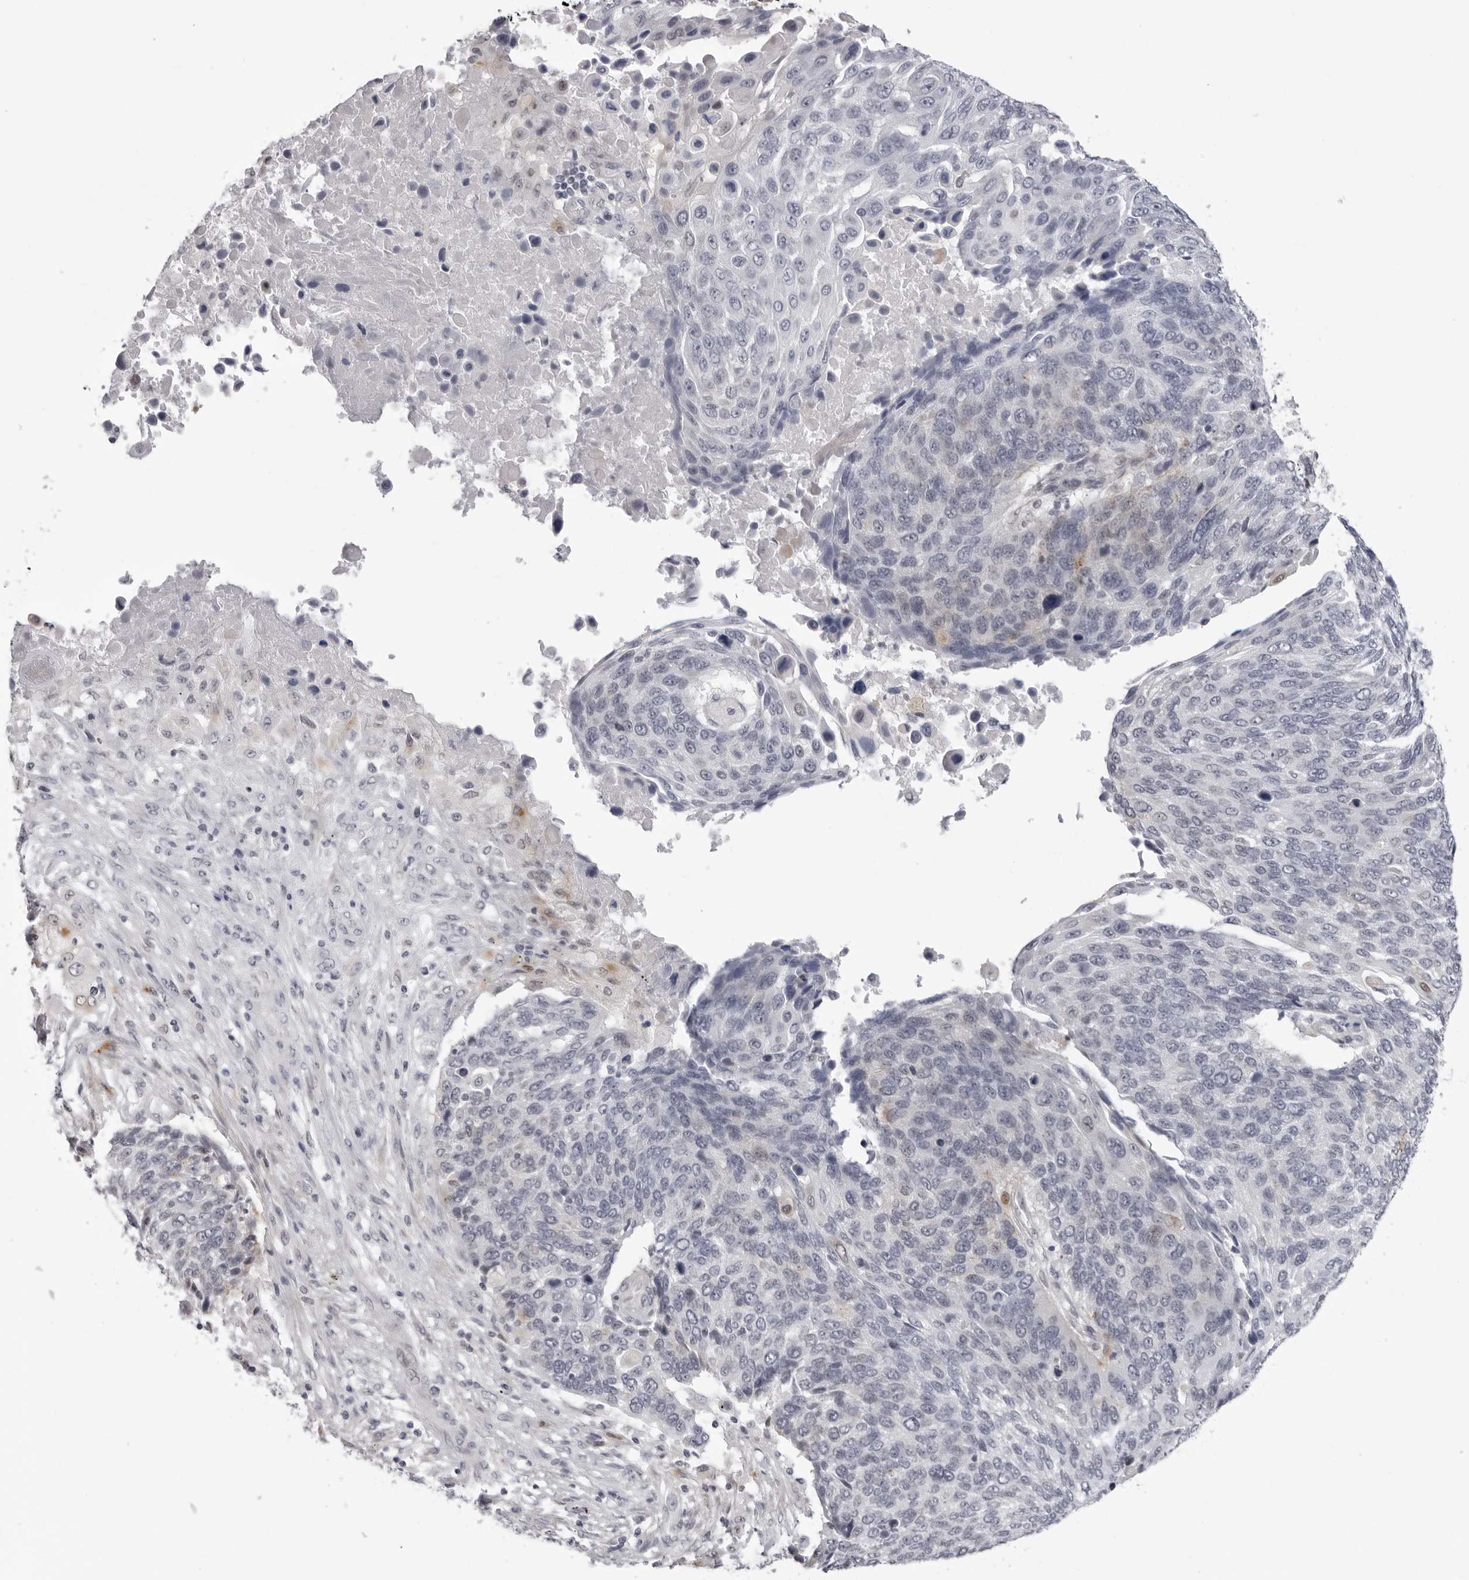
{"staining": {"intensity": "negative", "quantity": "none", "location": "none"}, "tissue": "lung cancer", "cell_type": "Tumor cells", "image_type": "cancer", "snomed": [{"axis": "morphology", "description": "Squamous cell carcinoma, NOS"}, {"axis": "topography", "description": "Lung"}], "caption": "This is an immunohistochemistry image of squamous cell carcinoma (lung). There is no staining in tumor cells.", "gene": "SUGCT", "patient": {"sex": "male", "age": 66}}